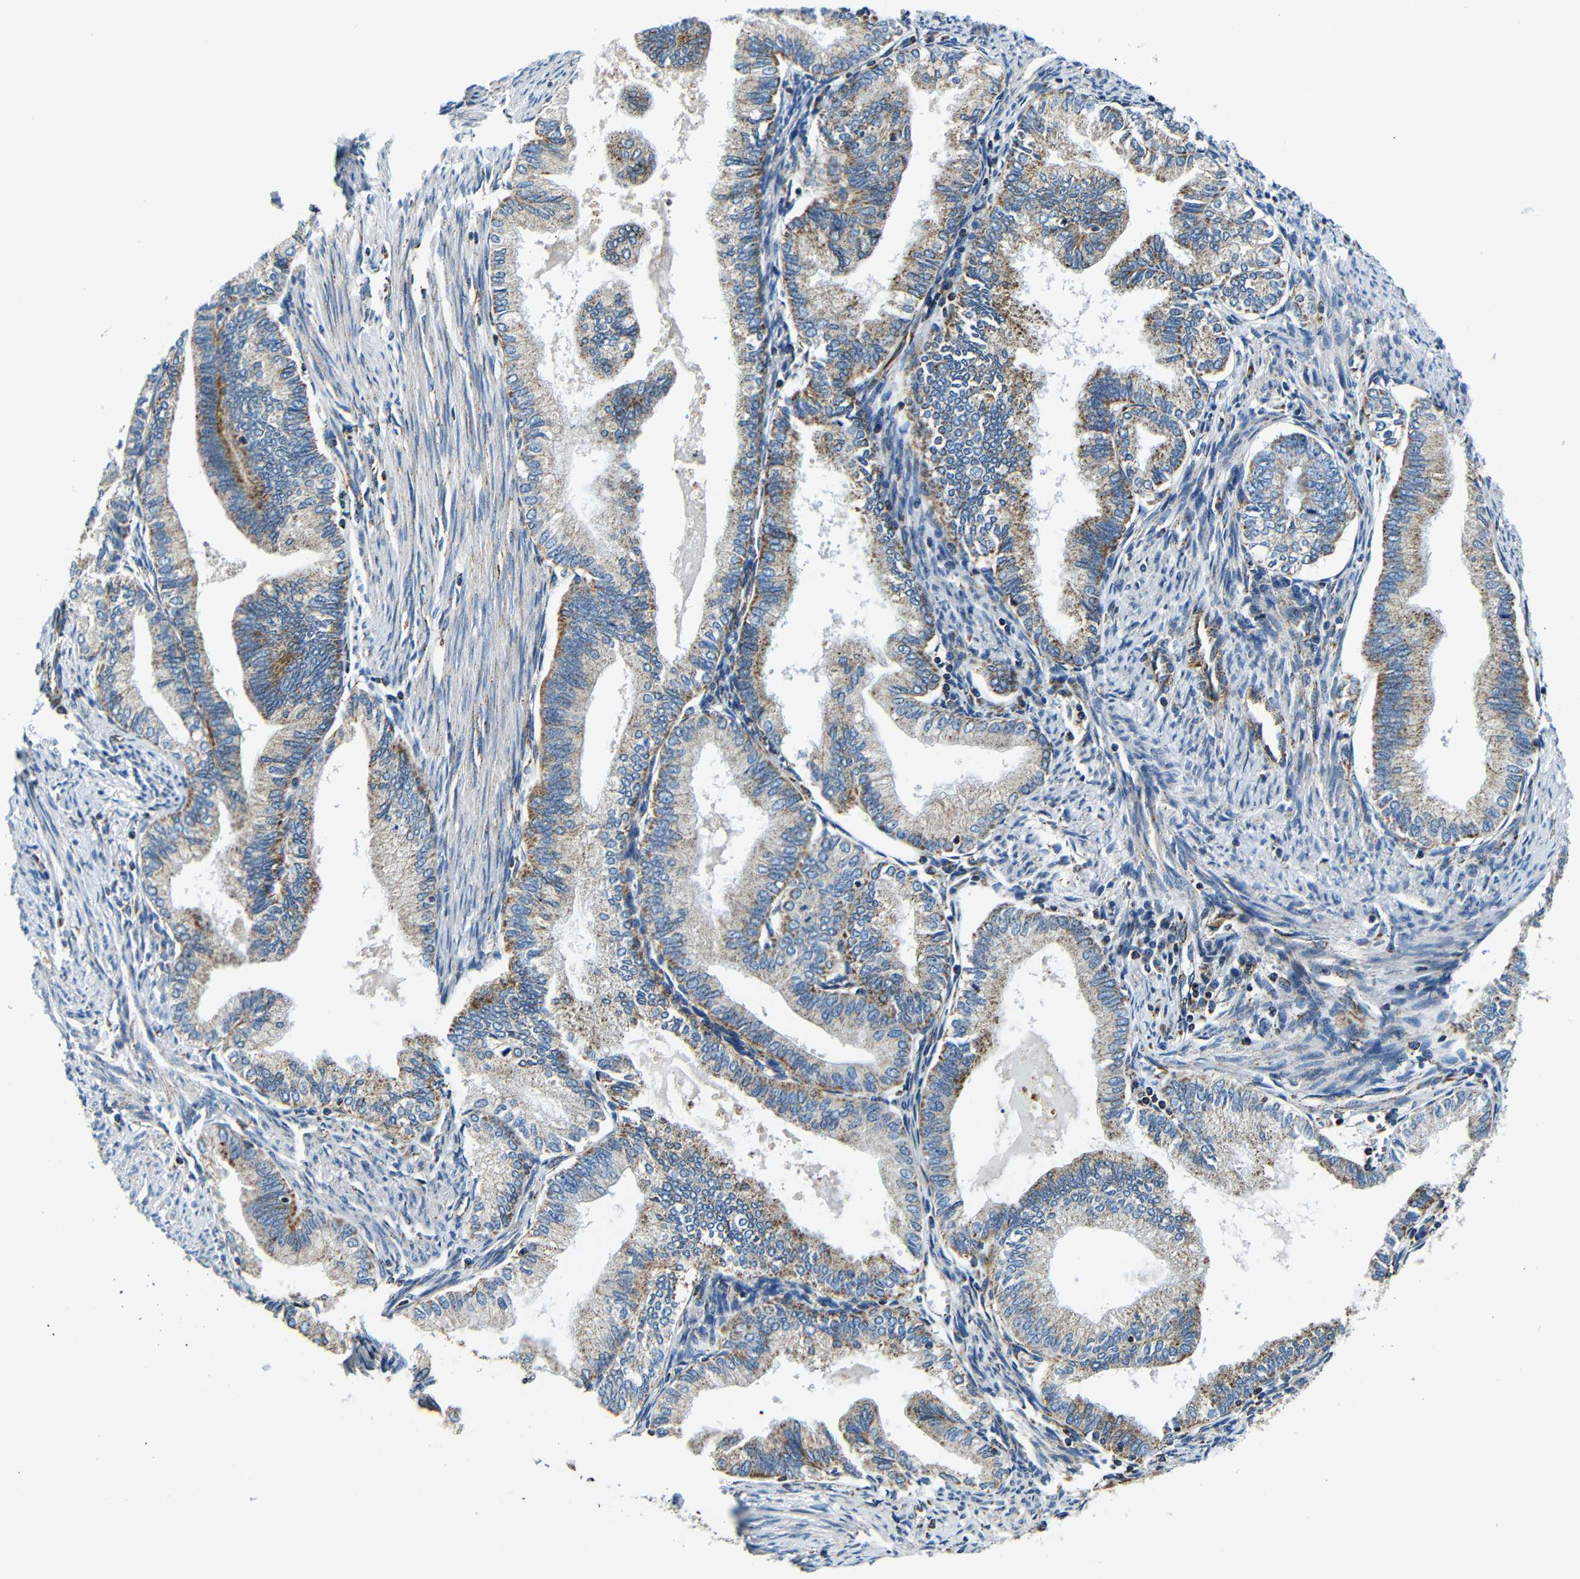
{"staining": {"intensity": "moderate", "quantity": "25%-75%", "location": "cytoplasmic/membranous"}, "tissue": "endometrial cancer", "cell_type": "Tumor cells", "image_type": "cancer", "snomed": [{"axis": "morphology", "description": "Adenocarcinoma, NOS"}, {"axis": "topography", "description": "Endometrium"}], "caption": "Endometrial cancer stained with a brown dye reveals moderate cytoplasmic/membranous positive staining in about 25%-75% of tumor cells.", "gene": "GALNT18", "patient": {"sex": "female", "age": 86}}